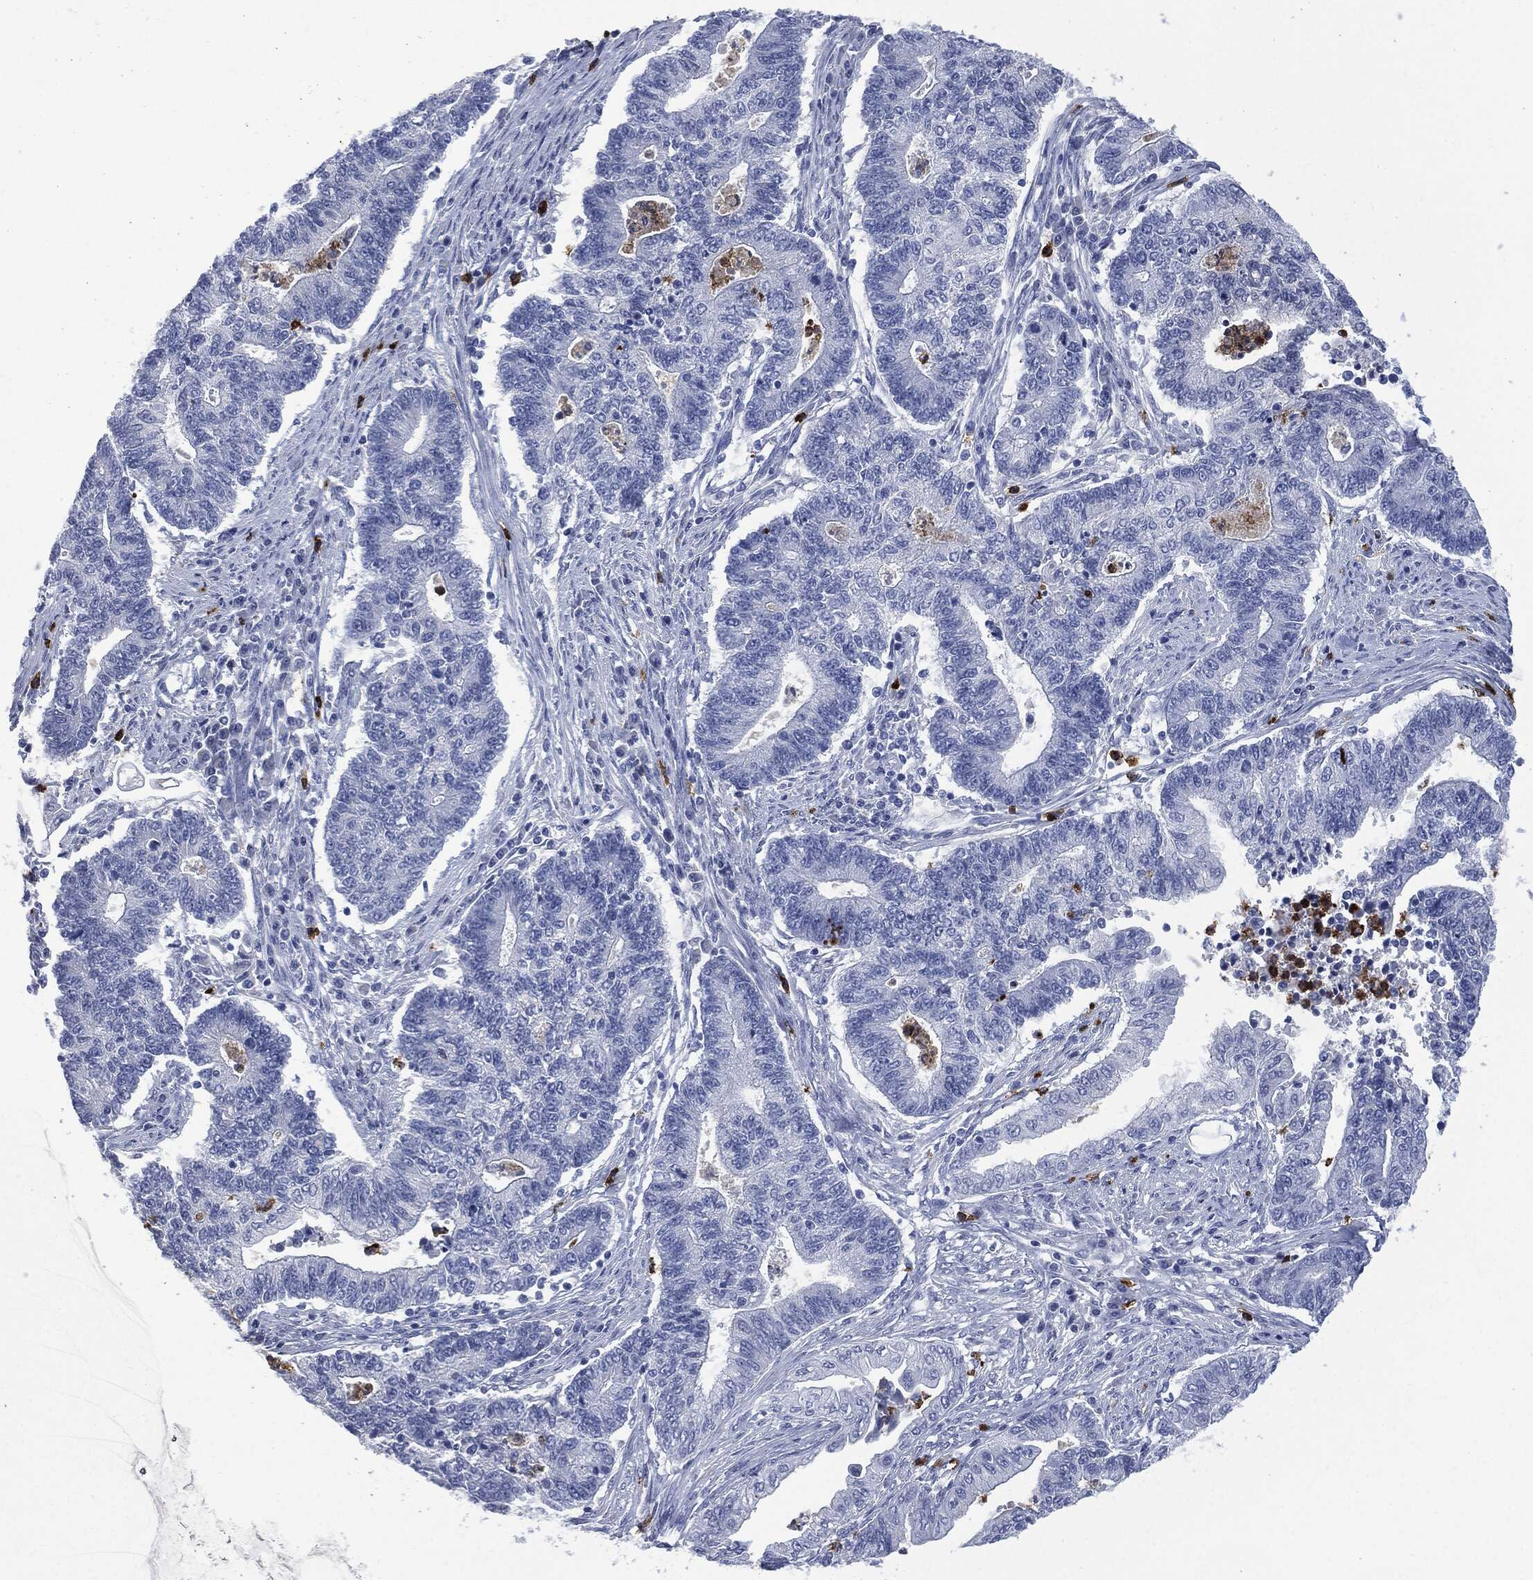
{"staining": {"intensity": "negative", "quantity": "none", "location": "none"}, "tissue": "endometrial cancer", "cell_type": "Tumor cells", "image_type": "cancer", "snomed": [{"axis": "morphology", "description": "Adenocarcinoma, NOS"}, {"axis": "topography", "description": "Uterus"}, {"axis": "topography", "description": "Endometrium"}], "caption": "The histopathology image reveals no staining of tumor cells in endometrial adenocarcinoma.", "gene": "CEACAM8", "patient": {"sex": "female", "age": 54}}